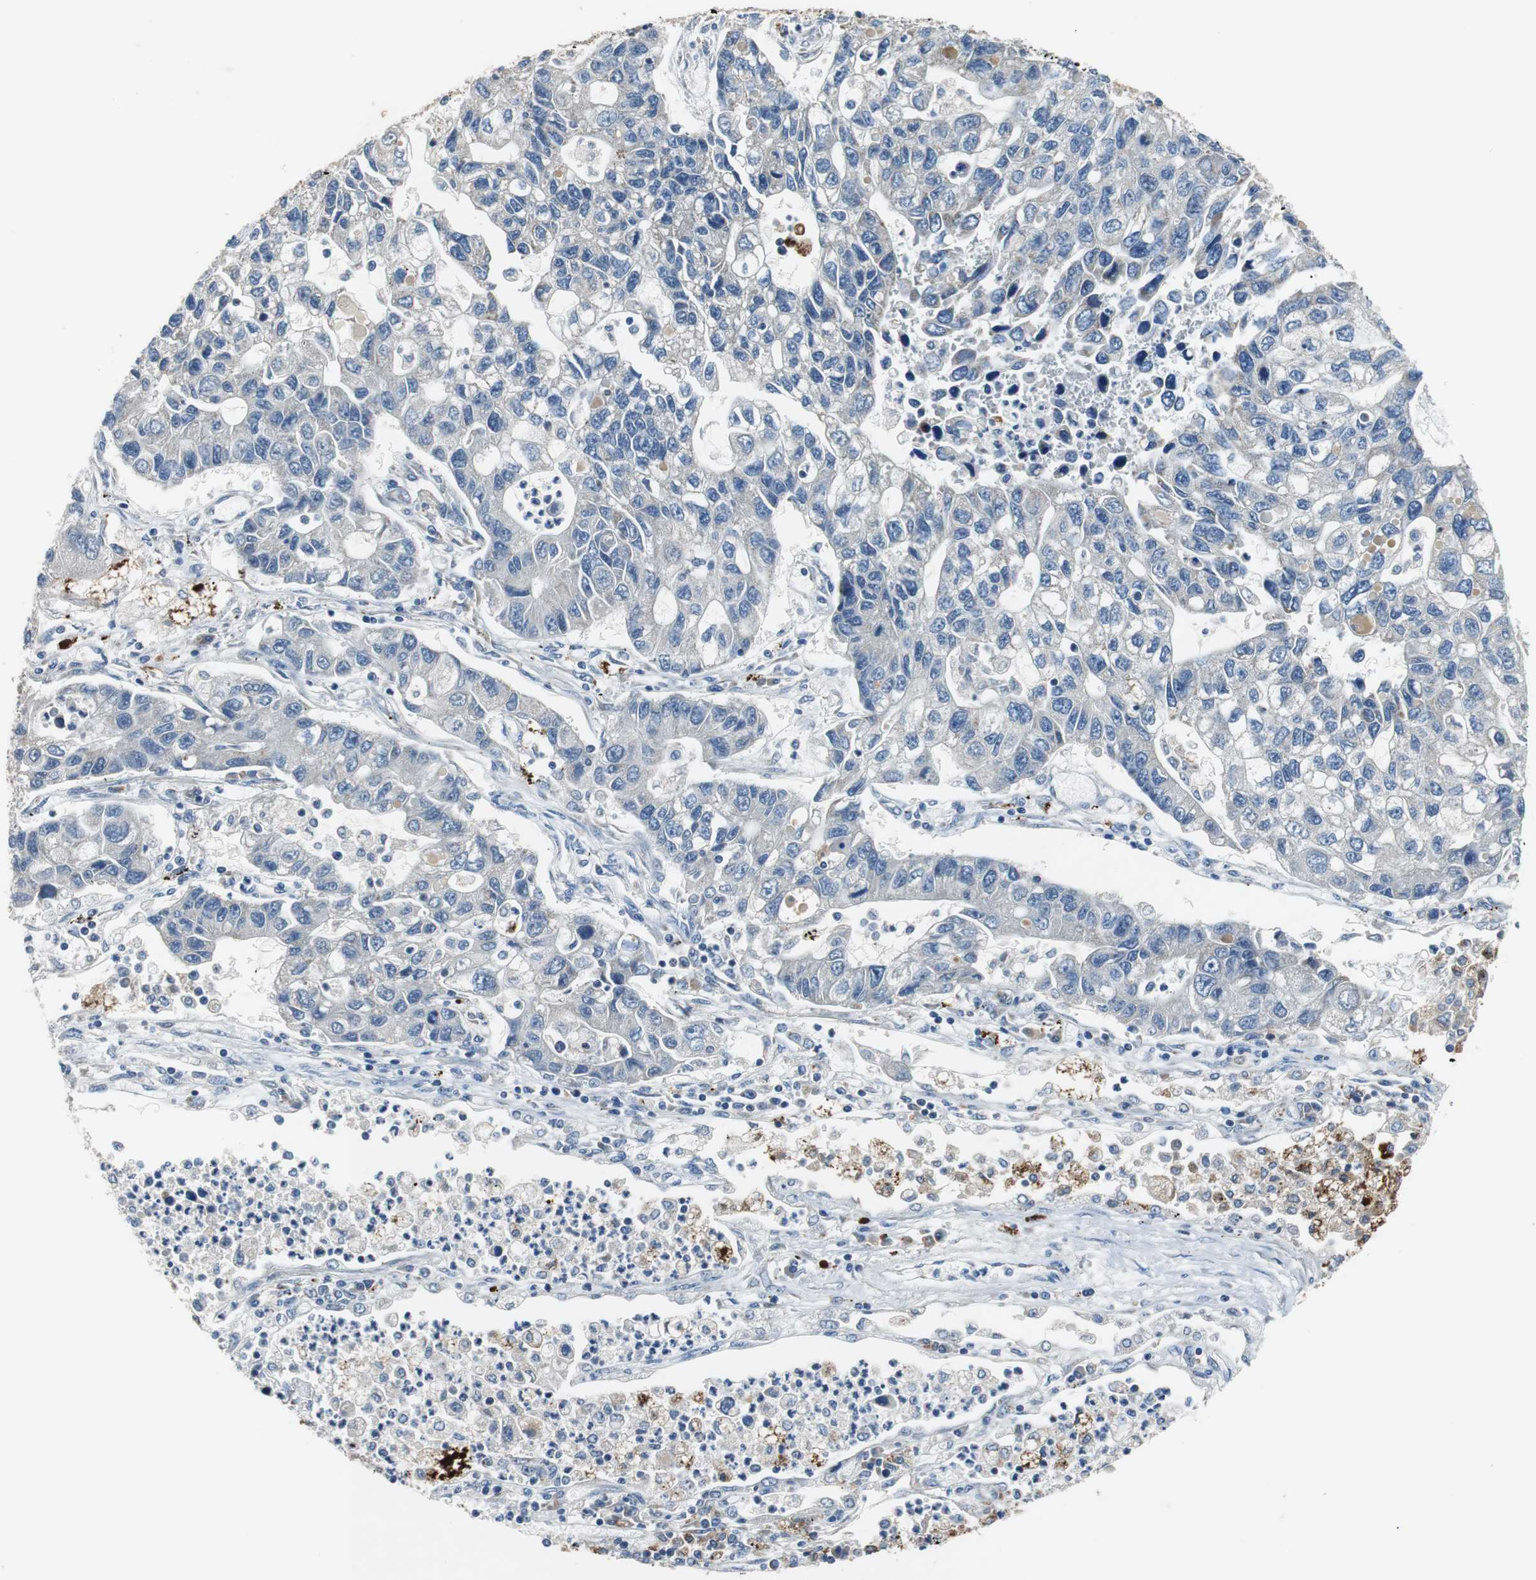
{"staining": {"intensity": "negative", "quantity": "none", "location": "none"}, "tissue": "lung cancer", "cell_type": "Tumor cells", "image_type": "cancer", "snomed": [{"axis": "morphology", "description": "Adenocarcinoma, NOS"}, {"axis": "topography", "description": "Lung"}], "caption": "This is an IHC micrograph of human lung cancer. There is no positivity in tumor cells.", "gene": "NLGN1", "patient": {"sex": "female", "age": 51}}